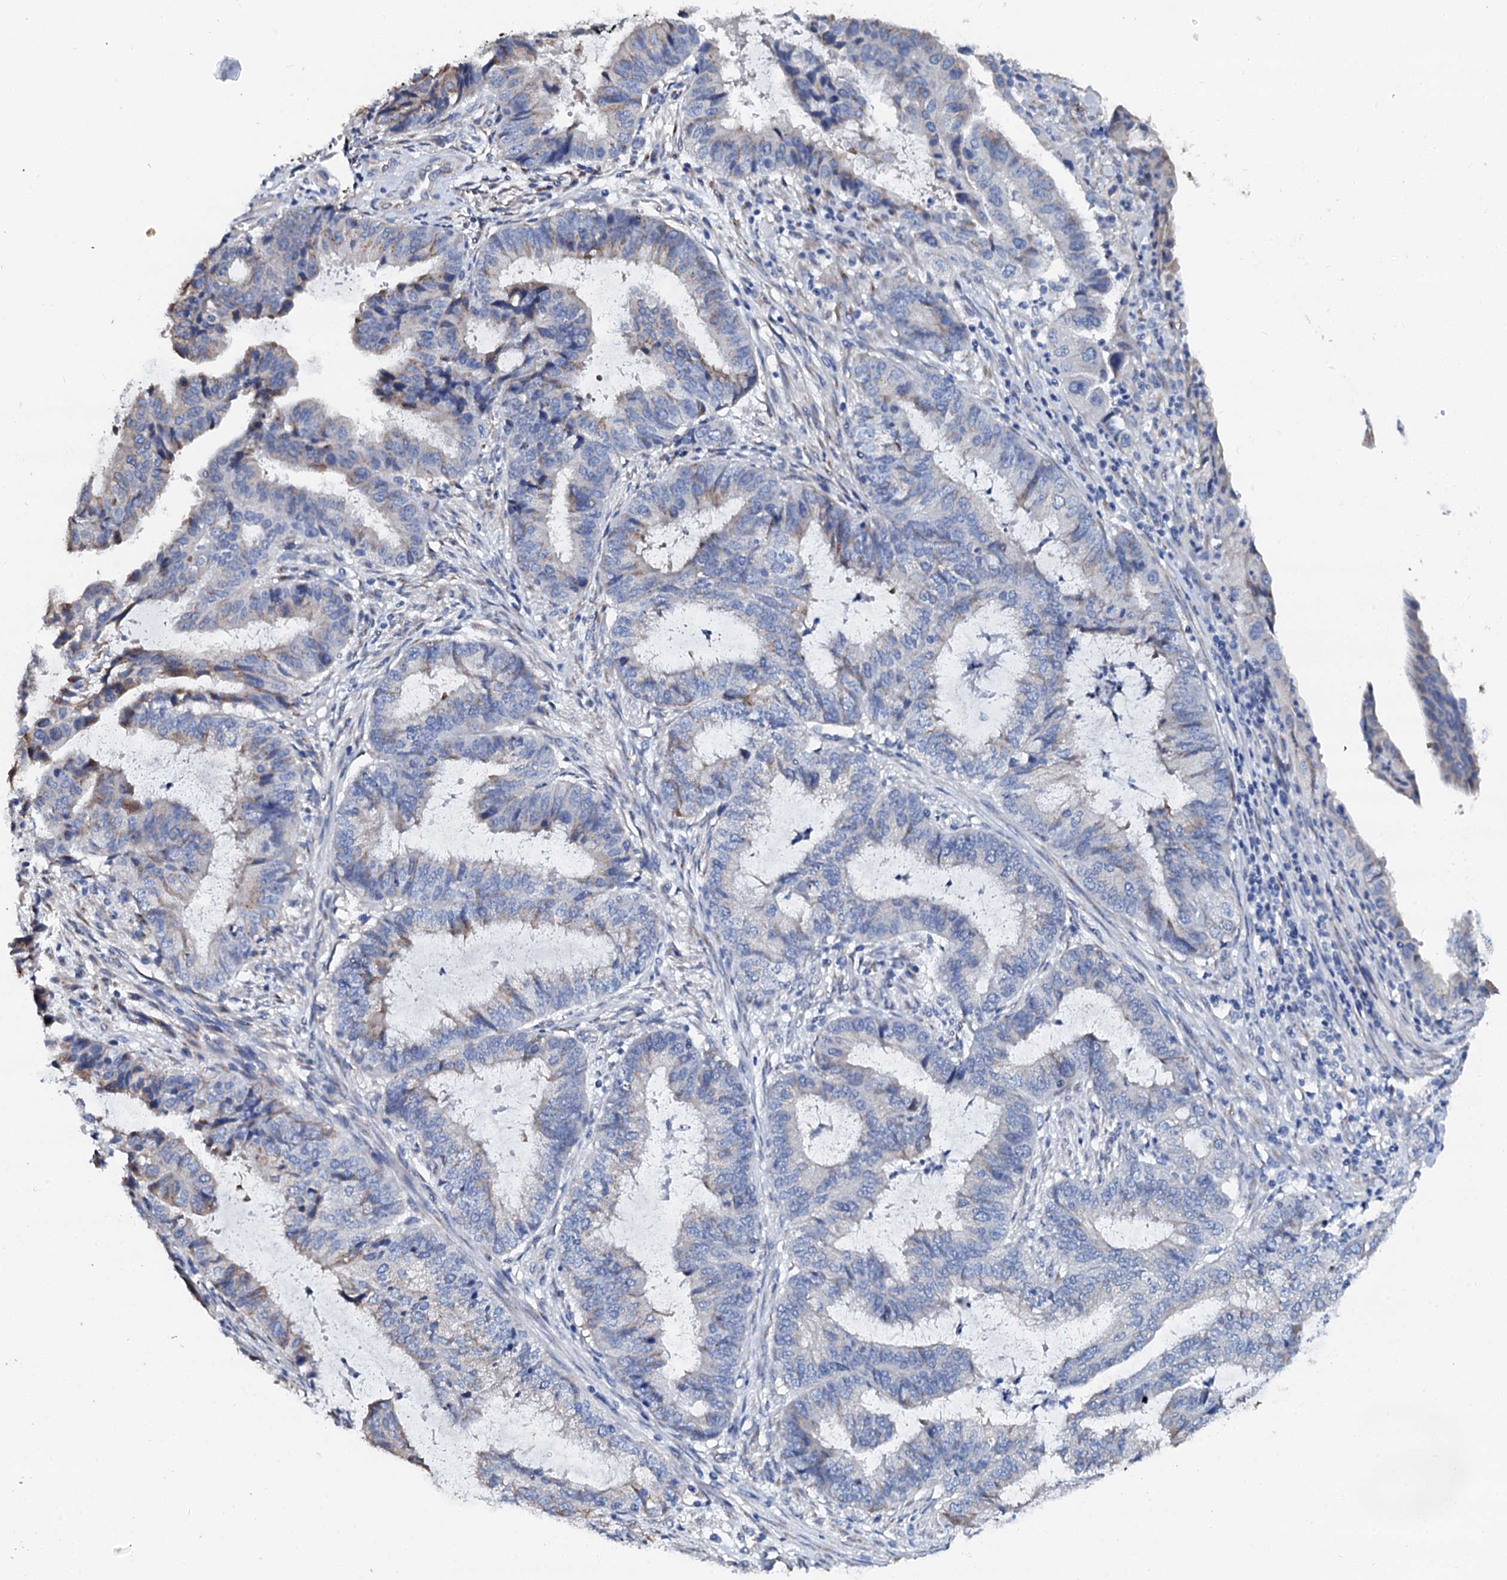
{"staining": {"intensity": "weak", "quantity": "<25%", "location": "cytoplasmic/membranous"}, "tissue": "endometrial cancer", "cell_type": "Tumor cells", "image_type": "cancer", "snomed": [{"axis": "morphology", "description": "Adenocarcinoma, NOS"}, {"axis": "topography", "description": "Endometrium"}], "caption": "Photomicrograph shows no significant protein staining in tumor cells of endometrial cancer (adenocarcinoma).", "gene": "AKAP3", "patient": {"sex": "female", "age": 51}}